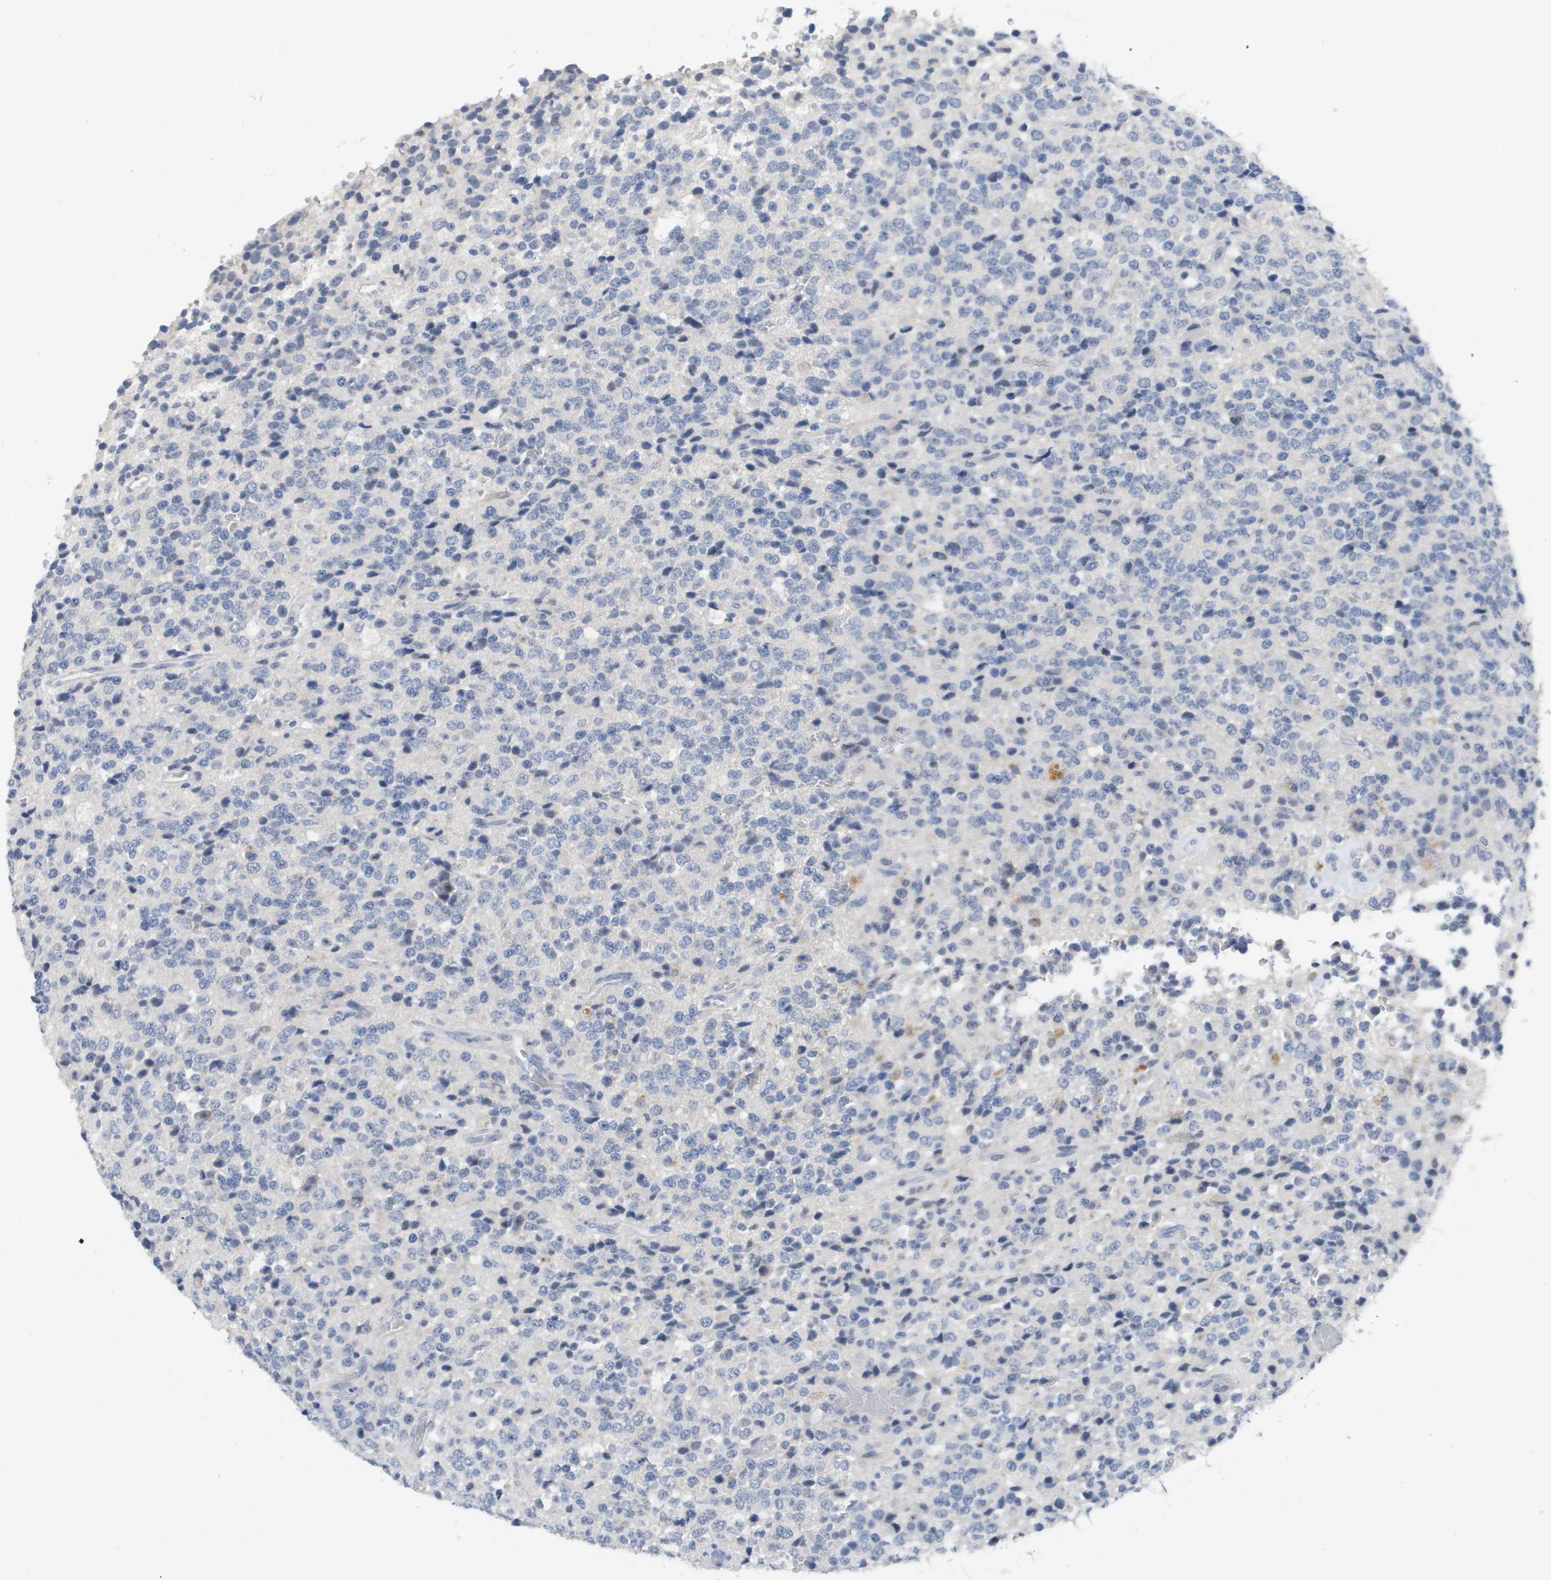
{"staining": {"intensity": "negative", "quantity": "none", "location": "none"}, "tissue": "glioma", "cell_type": "Tumor cells", "image_type": "cancer", "snomed": [{"axis": "morphology", "description": "Glioma, malignant, High grade"}, {"axis": "topography", "description": "pancreas cauda"}], "caption": "A micrograph of human malignant glioma (high-grade) is negative for staining in tumor cells.", "gene": "PDE4A", "patient": {"sex": "male", "age": 60}}